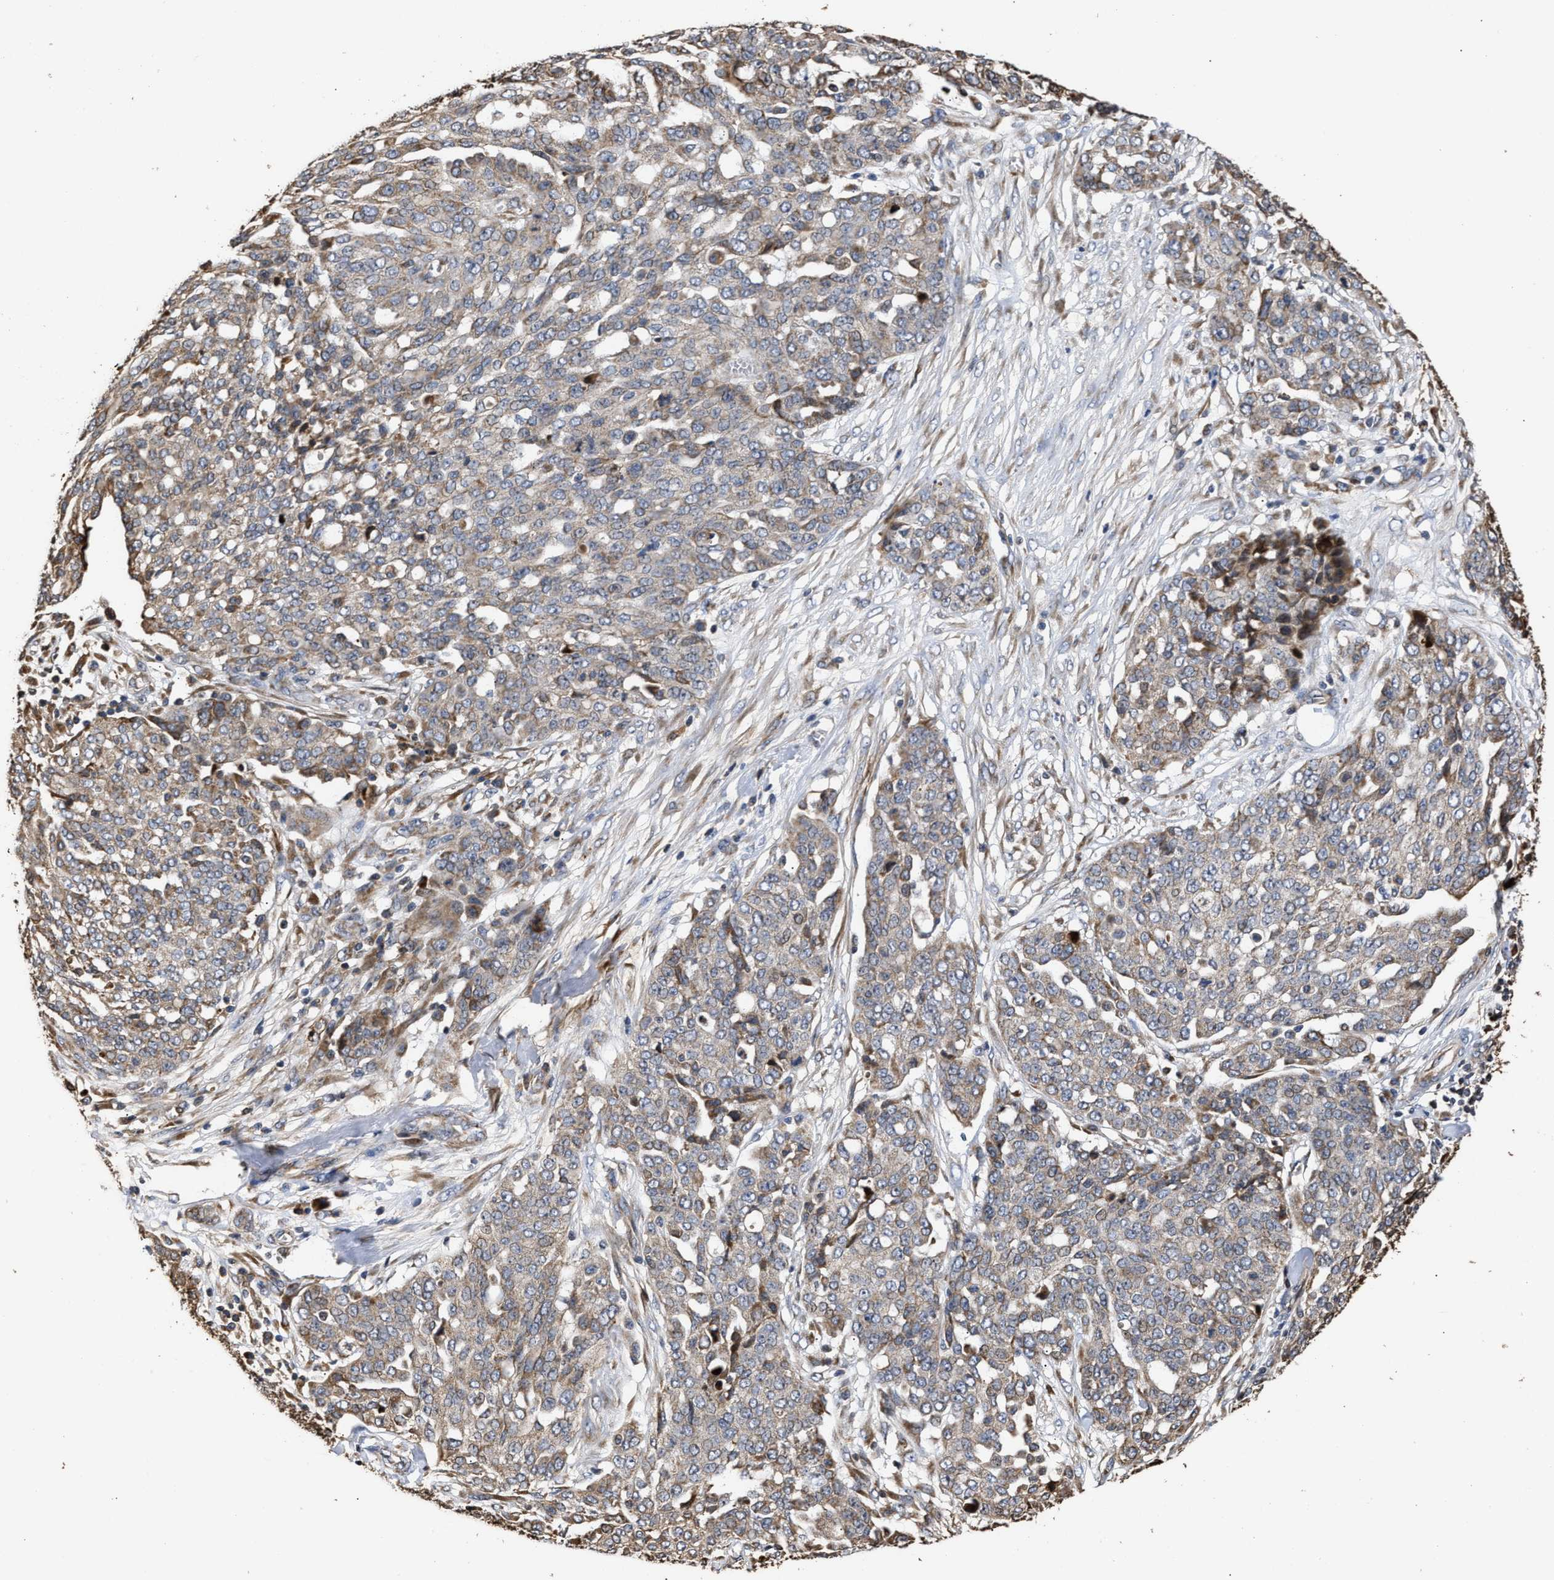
{"staining": {"intensity": "weak", "quantity": "25%-75%", "location": "cytoplasmic/membranous"}, "tissue": "ovarian cancer", "cell_type": "Tumor cells", "image_type": "cancer", "snomed": [{"axis": "morphology", "description": "Cystadenocarcinoma, serous, NOS"}, {"axis": "topography", "description": "Soft tissue"}, {"axis": "topography", "description": "Ovary"}], "caption": "IHC of serous cystadenocarcinoma (ovarian) demonstrates low levels of weak cytoplasmic/membranous positivity in approximately 25%-75% of tumor cells.", "gene": "GOSR1", "patient": {"sex": "female", "age": 57}}